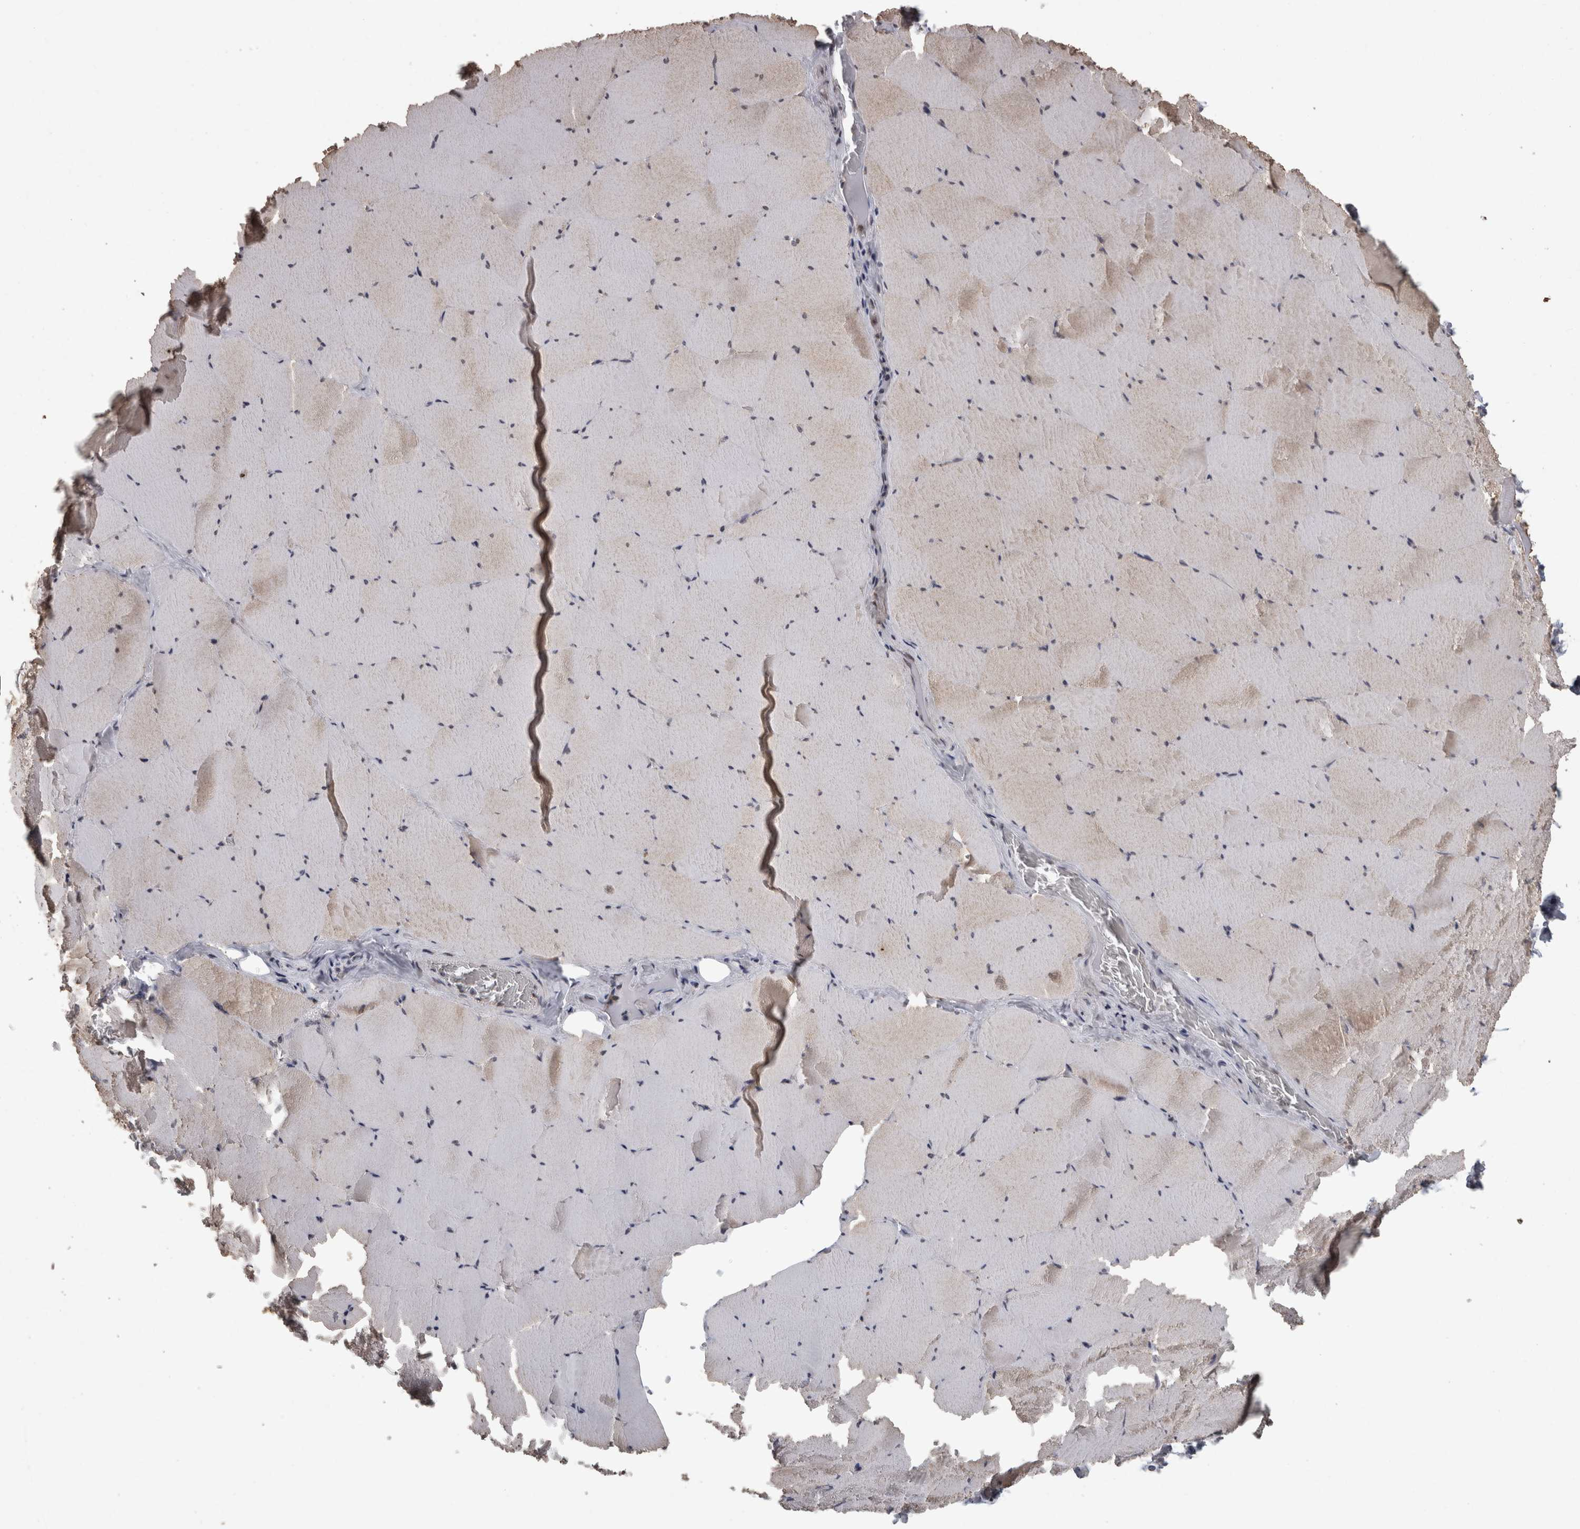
{"staining": {"intensity": "moderate", "quantity": "<25%", "location": "cytoplasmic/membranous"}, "tissue": "skeletal muscle", "cell_type": "Myocytes", "image_type": "normal", "snomed": [{"axis": "morphology", "description": "Normal tissue, NOS"}, {"axis": "topography", "description": "Skeletal muscle"}], "caption": "DAB immunohistochemical staining of normal skeletal muscle shows moderate cytoplasmic/membranous protein staining in approximately <25% of myocytes. (DAB (3,3'-diaminobenzidine) = brown stain, brightfield microscopy at high magnification).", "gene": "MEP1A", "patient": {"sex": "male", "age": 62}}